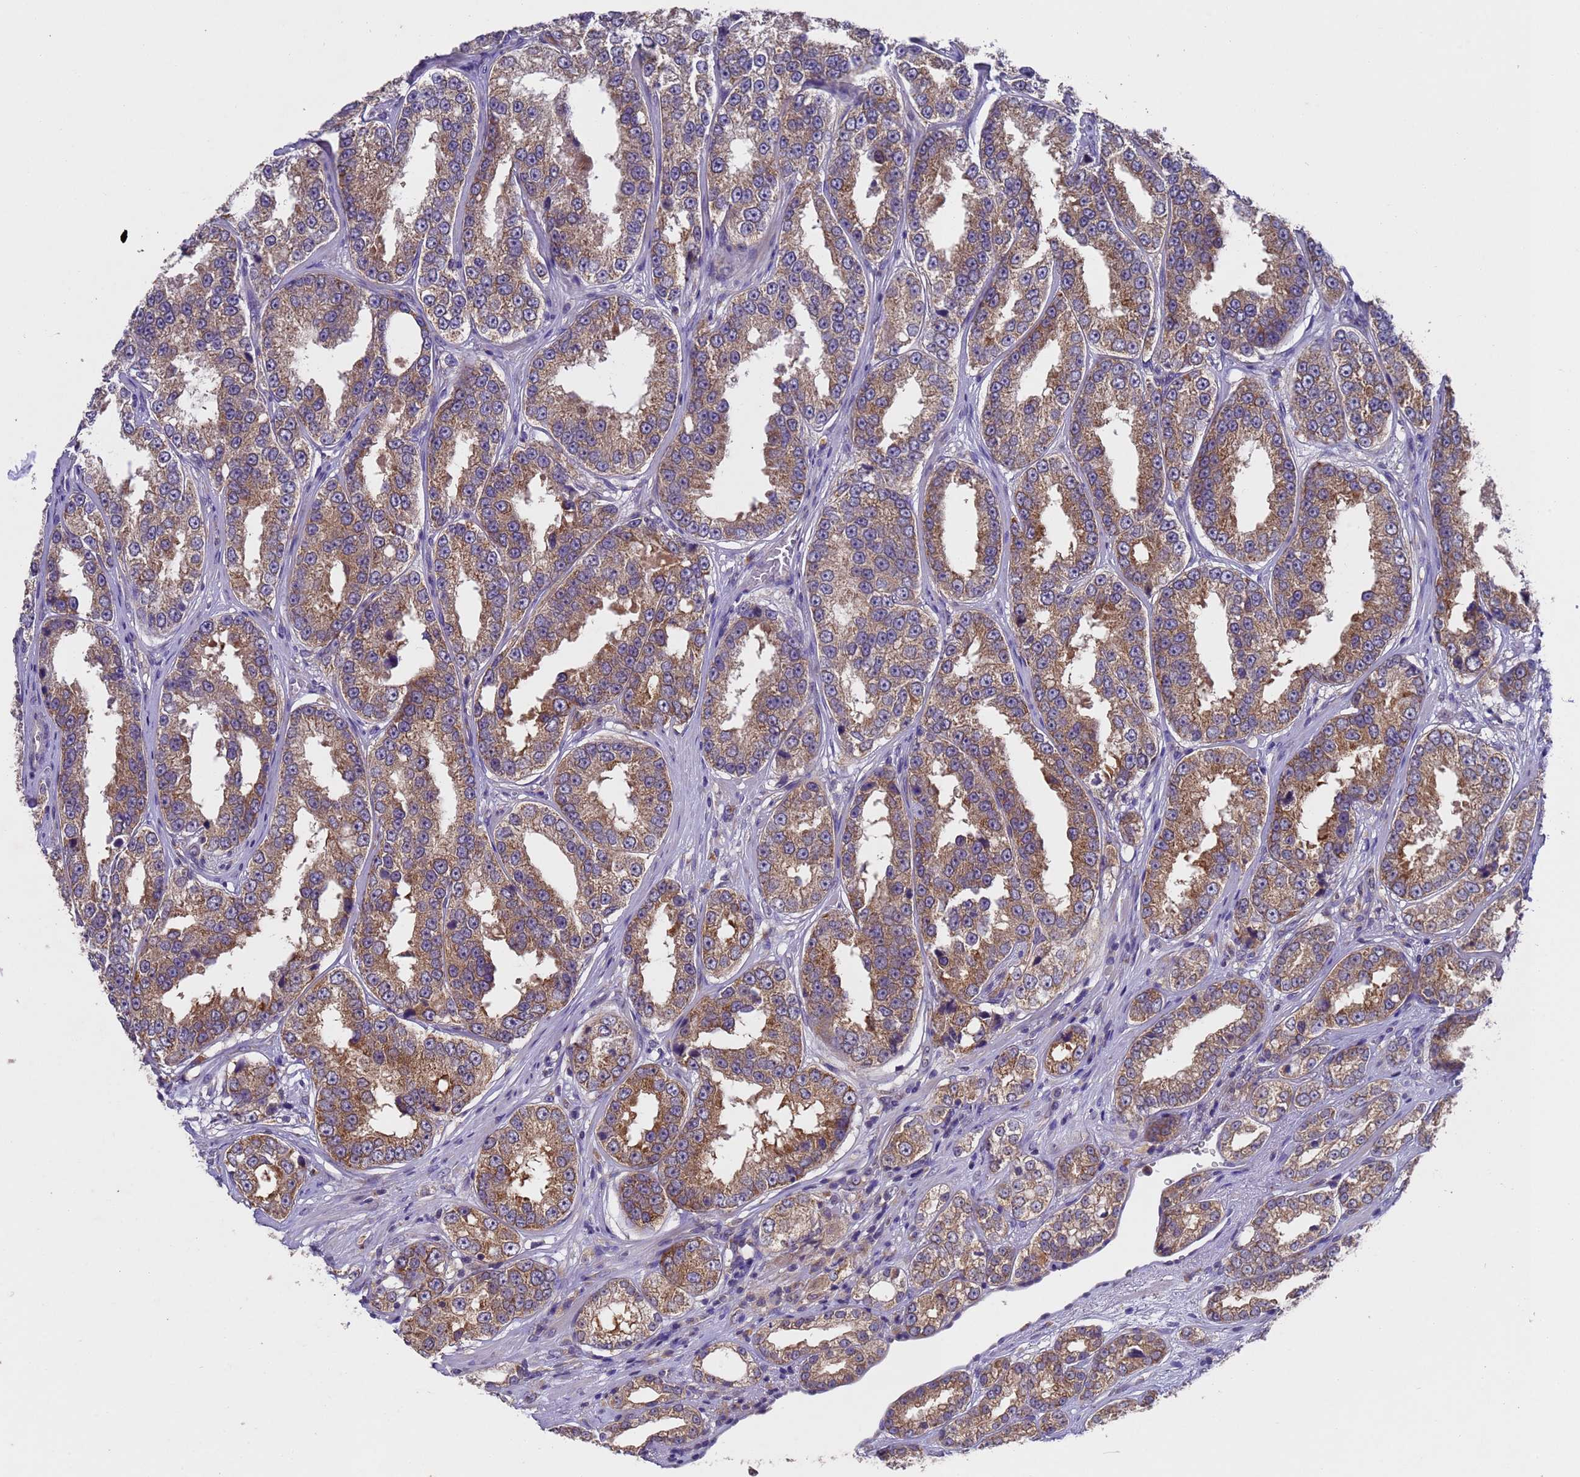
{"staining": {"intensity": "moderate", "quantity": ">75%", "location": "cytoplasmic/membranous"}, "tissue": "prostate cancer", "cell_type": "Tumor cells", "image_type": "cancer", "snomed": [{"axis": "morphology", "description": "Normal tissue, NOS"}, {"axis": "morphology", "description": "Adenocarcinoma, High grade"}, {"axis": "topography", "description": "Prostate"}], "caption": "A photomicrograph of prostate cancer (adenocarcinoma (high-grade)) stained for a protein exhibits moderate cytoplasmic/membranous brown staining in tumor cells. The staining was performed using DAB to visualize the protein expression in brown, while the nuclei were stained in blue with hematoxylin (Magnification: 20x).", "gene": "DCAF12L2", "patient": {"sex": "male", "age": 83}}